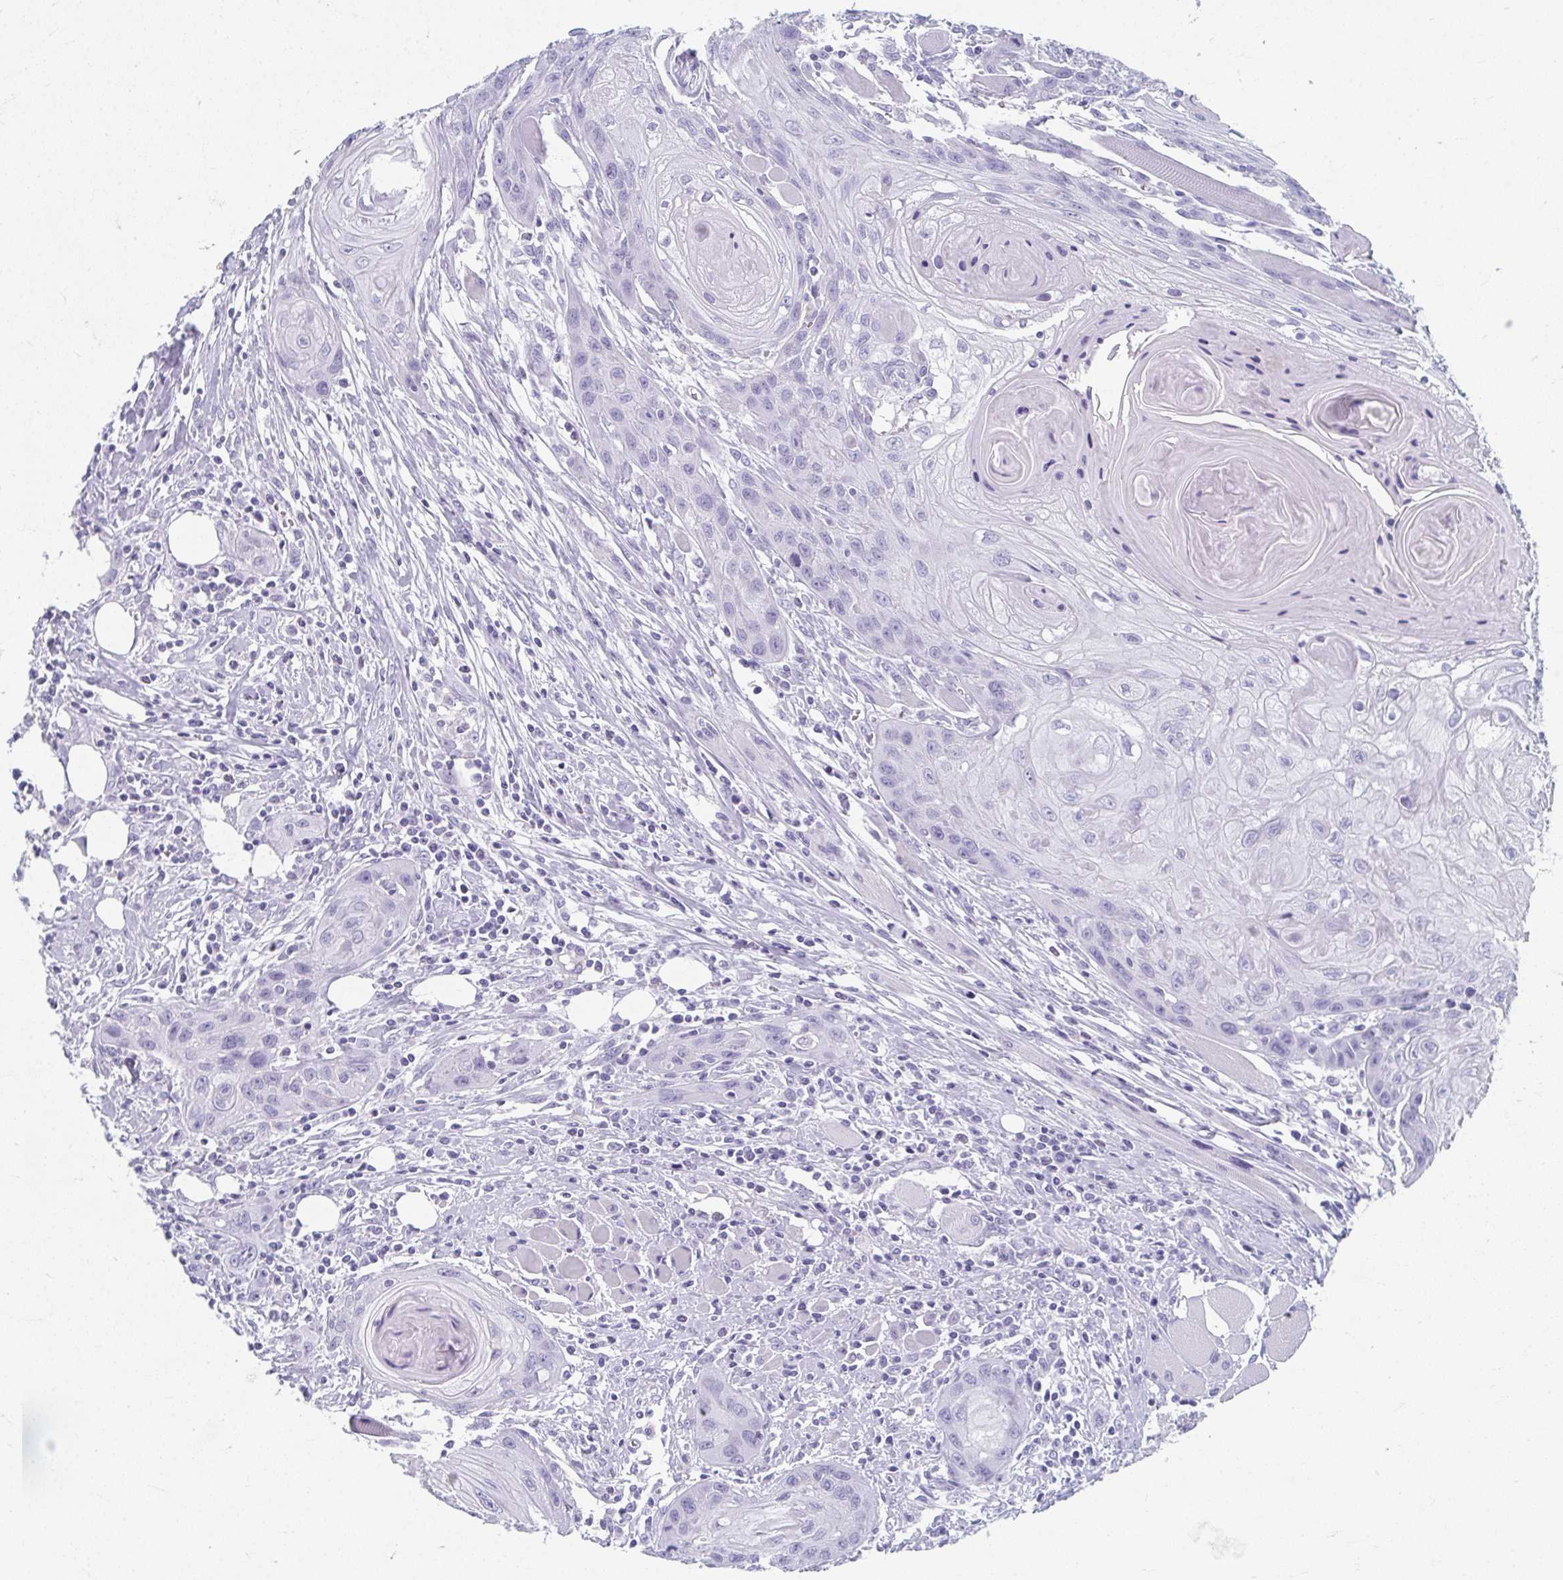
{"staining": {"intensity": "negative", "quantity": "none", "location": "none"}, "tissue": "head and neck cancer", "cell_type": "Tumor cells", "image_type": "cancer", "snomed": [{"axis": "morphology", "description": "Squamous cell carcinoma, NOS"}, {"axis": "topography", "description": "Oral tissue"}, {"axis": "topography", "description": "Head-Neck"}], "caption": "The histopathology image exhibits no staining of tumor cells in head and neck cancer.", "gene": "GHRL", "patient": {"sex": "male", "age": 58}}